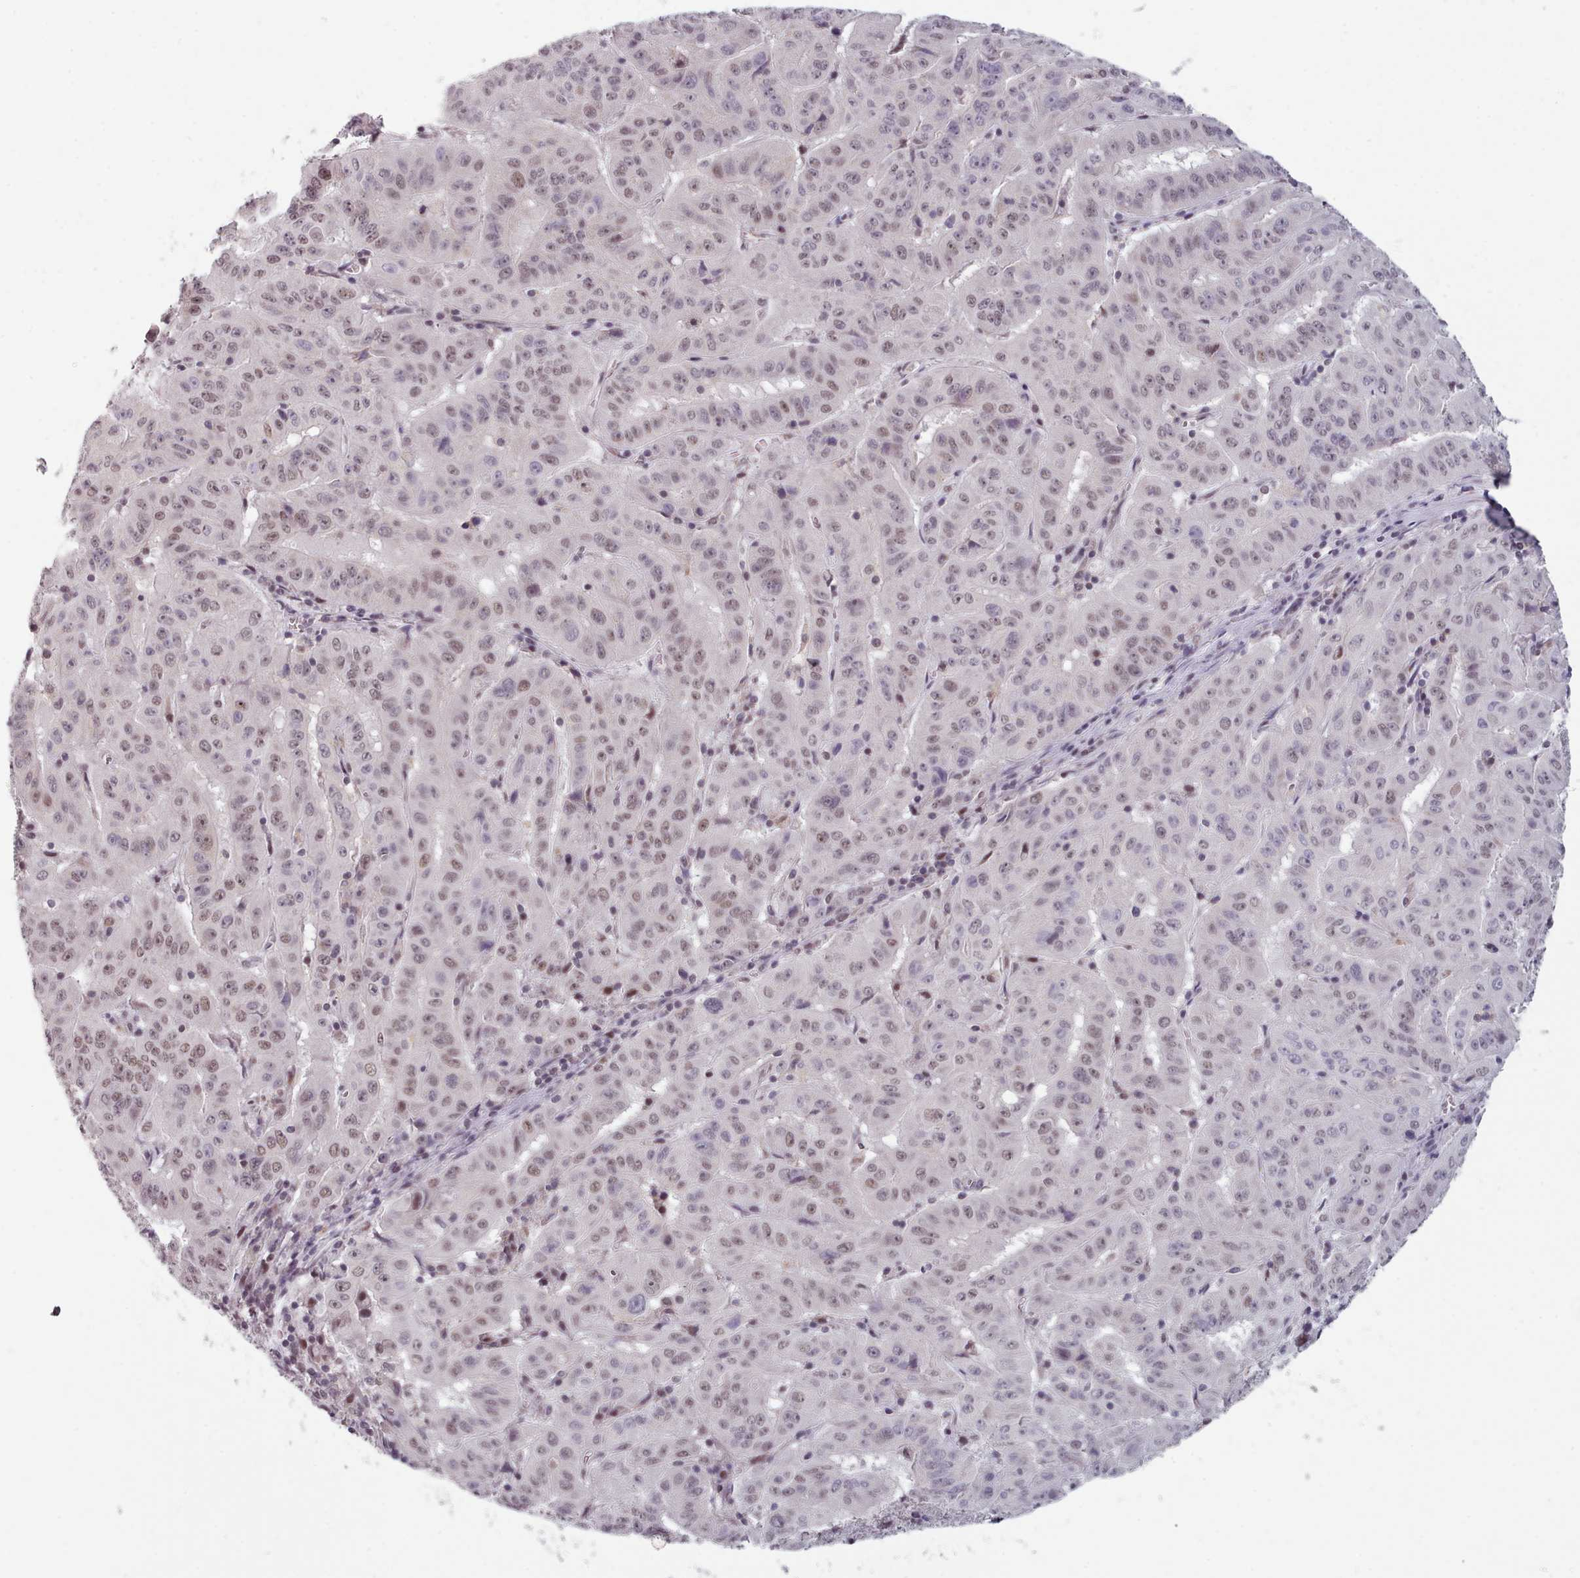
{"staining": {"intensity": "weak", "quantity": ">75%", "location": "nuclear"}, "tissue": "pancreatic cancer", "cell_type": "Tumor cells", "image_type": "cancer", "snomed": [{"axis": "morphology", "description": "Adenocarcinoma, NOS"}, {"axis": "topography", "description": "Pancreas"}], "caption": "An image showing weak nuclear staining in about >75% of tumor cells in pancreatic cancer, as visualized by brown immunohistochemical staining.", "gene": "SRSF9", "patient": {"sex": "male", "age": 63}}